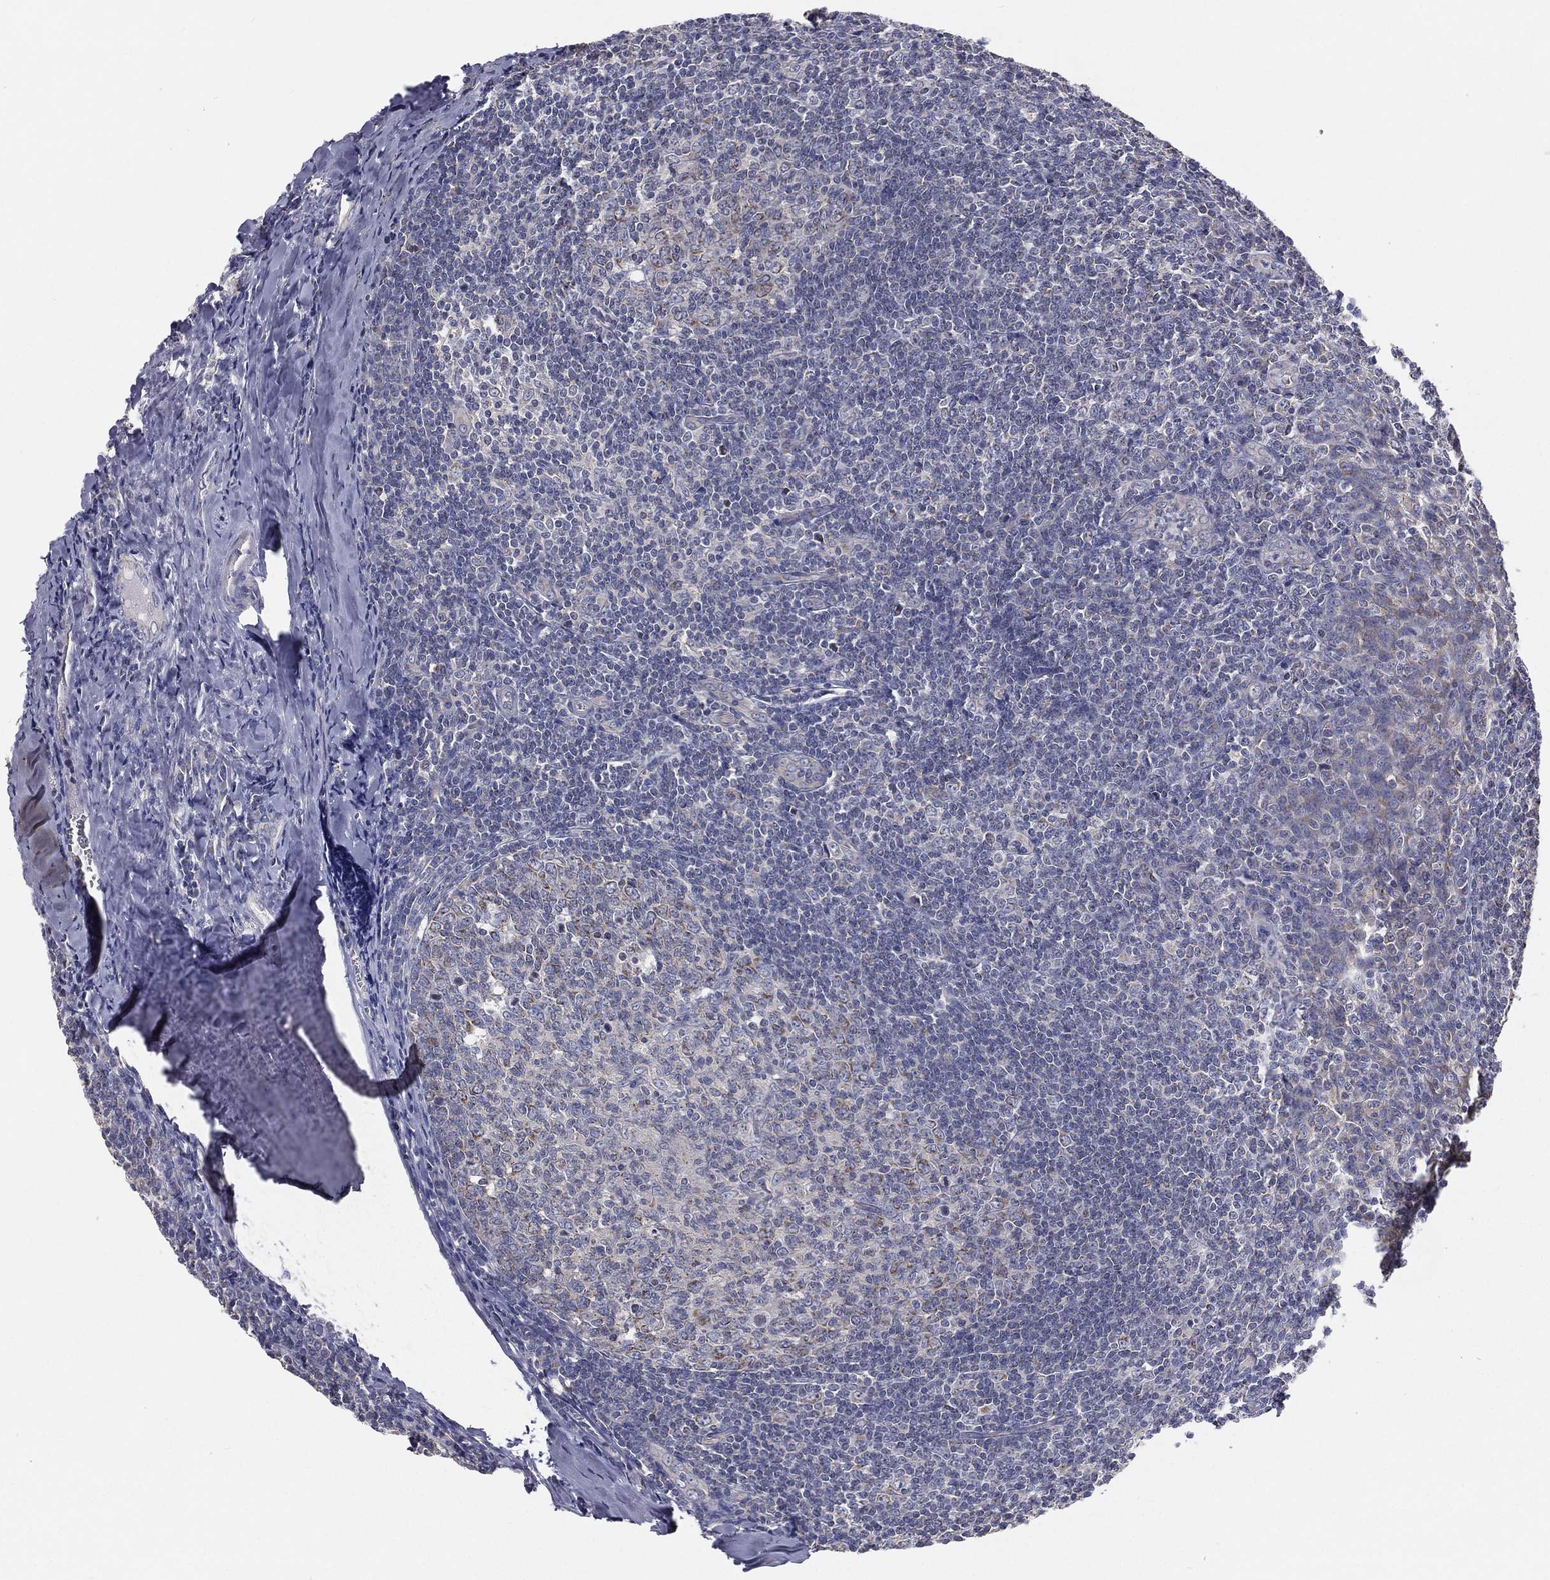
{"staining": {"intensity": "strong", "quantity": "<25%", "location": "cytoplasmic/membranous"}, "tissue": "tonsil", "cell_type": "Germinal center cells", "image_type": "normal", "snomed": [{"axis": "morphology", "description": "Normal tissue, NOS"}, {"axis": "topography", "description": "Tonsil"}], "caption": "Brown immunohistochemical staining in normal tonsil demonstrates strong cytoplasmic/membranous positivity in approximately <25% of germinal center cells. (DAB = brown stain, brightfield microscopy at high magnification).", "gene": "HADH", "patient": {"sex": "male", "age": 20}}